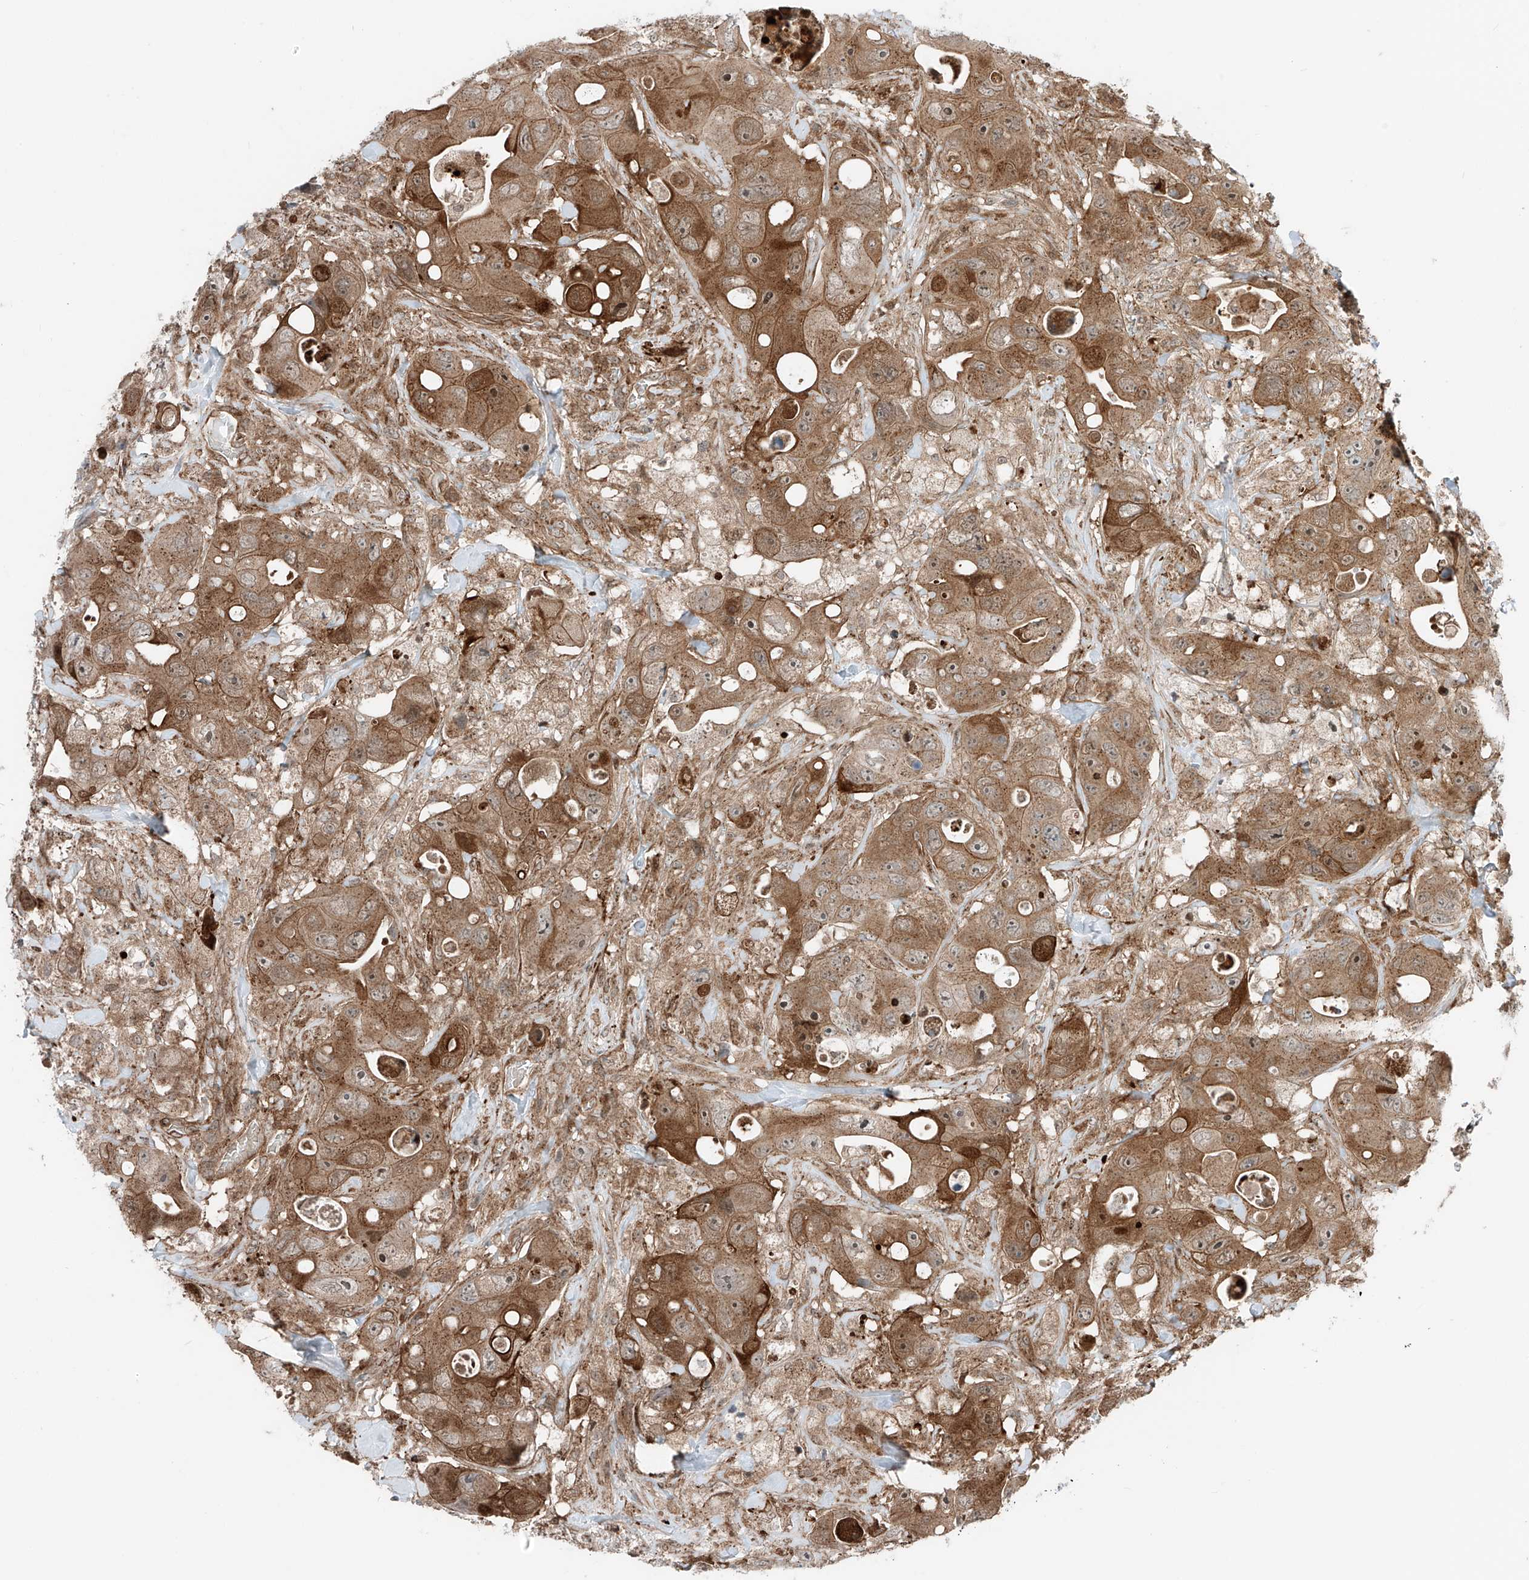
{"staining": {"intensity": "moderate", "quantity": ">75%", "location": "cytoplasmic/membranous"}, "tissue": "colorectal cancer", "cell_type": "Tumor cells", "image_type": "cancer", "snomed": [{"axis": "morphology", "description": "Adenocarcinoma, NOS"}, {"axis": "topography", "description": "Colon"}], "caption": "Tumor cells exhibit moderate cytoplasmic/membranous expression in approximately >75% of cells in colorectal cancer.", "gene": "USP48", "patient": {"sex": "female", "age": 46}}